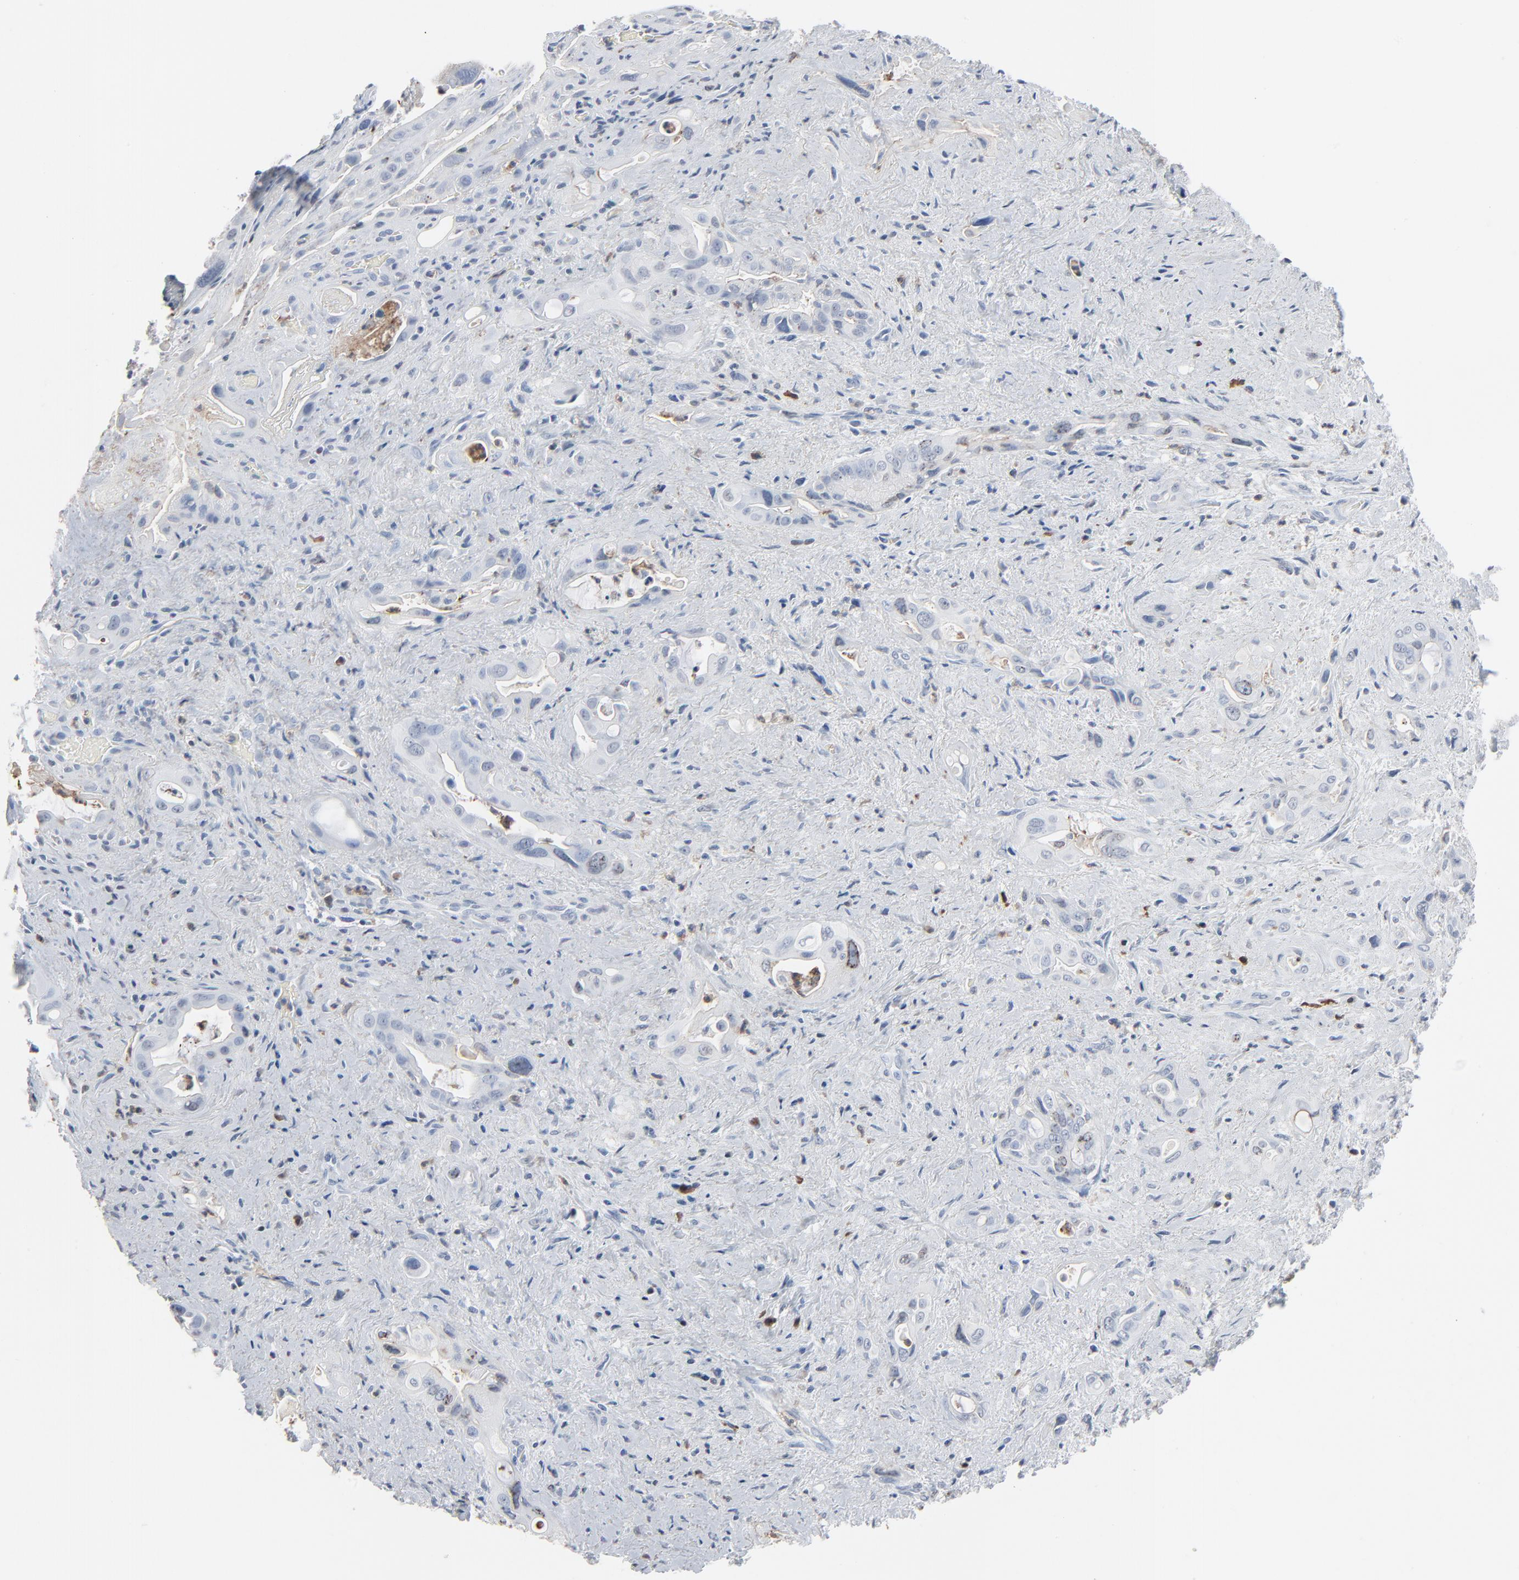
{"staining": {"intensity": "negative", "quantity": "none", "location": "none"}, "tissue": "pancreatic cancer", "cell_type": "Tumor cells", "image_type": "cancer", "snomed": [{"axis": "morphology", "description": "Adenocarcinoma, NOS"}, {"axis": "topography", "description": "Pancreas"}], "caption": "Adenocarcinoma (pancreatic) stained for a protein using immunohistochemistry exhibits no expression tumor cells.", "gene": "PHGDH", "patient": {"sex": "male", "age": 77}}